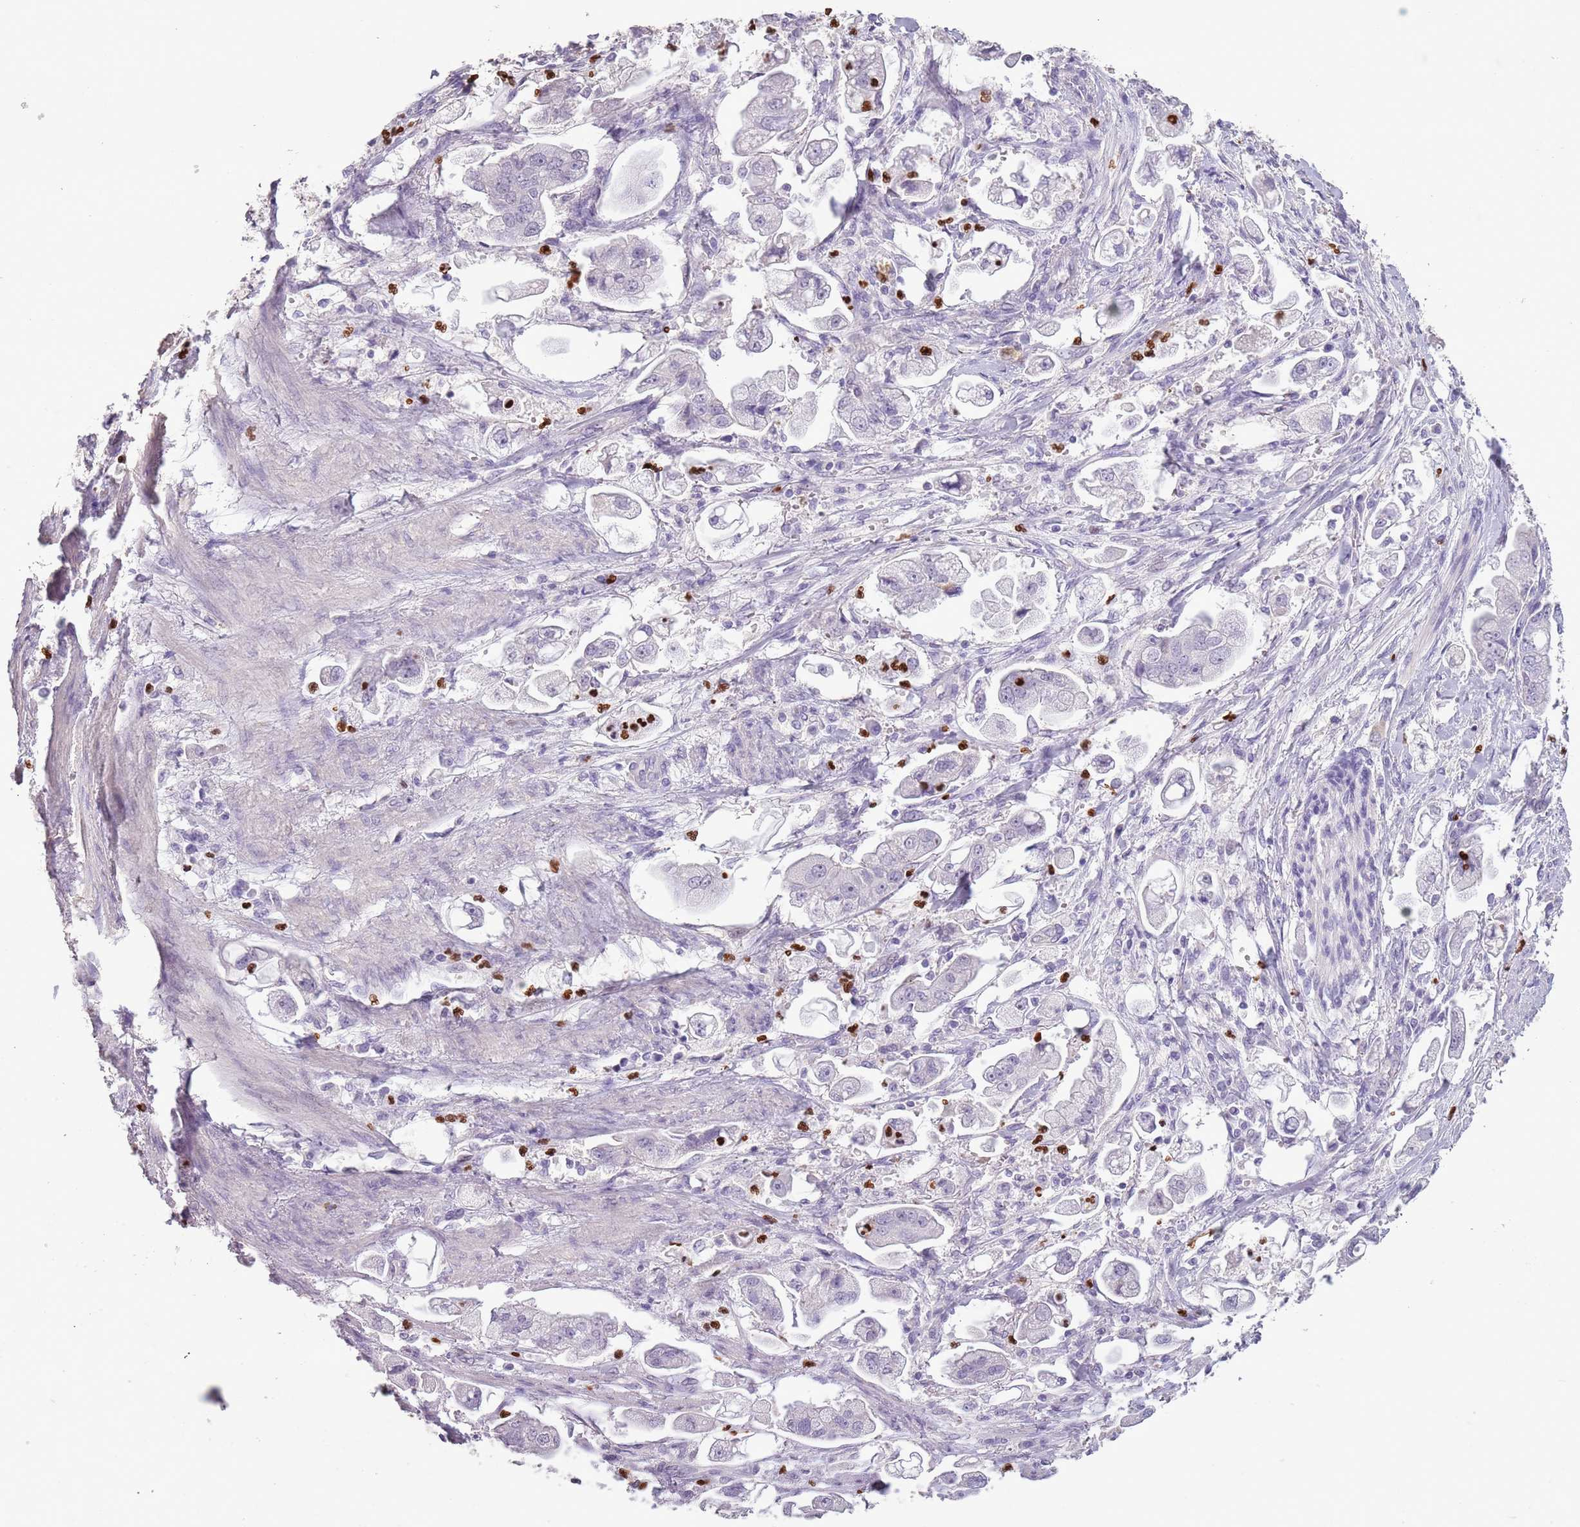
{"staining": {"intensity": "negative", "quantity": "none", "location": "none"}, "tissue": "stomach cancer", "cell_type": "Tumor cells", "image_type": "cancer", "snomed": [{"axis": "morphology", "description": "Adenocarcinoma, NOS"}, {"axis": "topography", "description": "Stomach"}], "caption": "Immunohistochemistry histopathology image of stomach adenocarcinoma stained for a protein (brown), which reveals no positivity in tumor cells. (Immunohistochemistry, brightfield microscopy, high magnification).", "gene": "CELF6", "patient": {"sex": "male", "age": 62}}